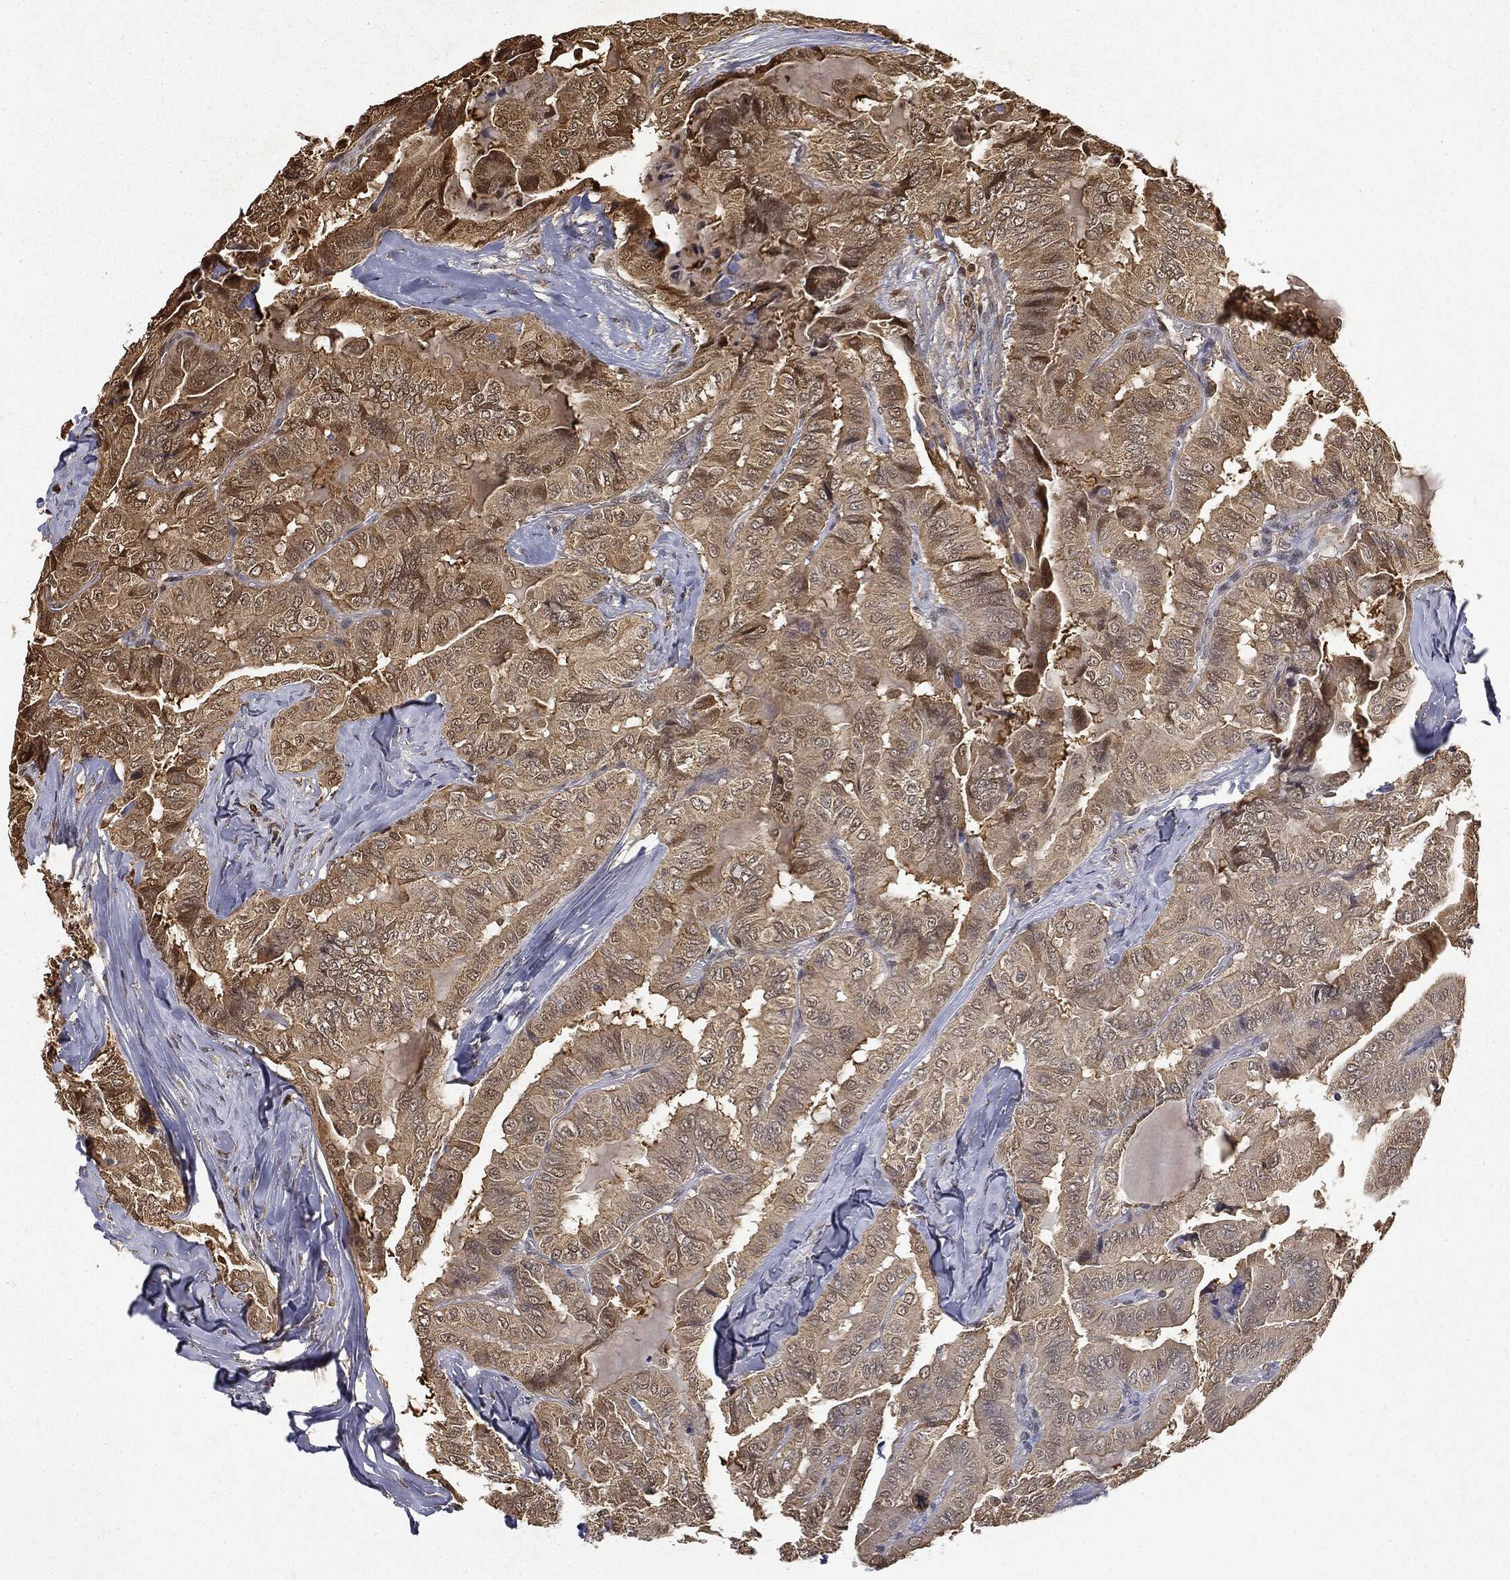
{"staining": {"intensity": "weak", "quantity": "25%-75%", "location": "cytoplasmic/membranous"}, "tissue": "thyroid cancer", "cell_type": "Tumor cells", "image_type": "cancer", "snomed": [{"axis": "morphology", "description": "Papillary adenocarcinoma, NOS"}, {"axis": "topography", "description": "Thyroid gland"}], "caption": "Thyroid papillary adenocarcinoma was stained to show a protein in brown. There is low levels of weak cytoplasmic/membranous staining in about 25%-75% of tumor cells.", "gene": "ZNHIT6", "patient": {"sex": "female", "age": 68}}